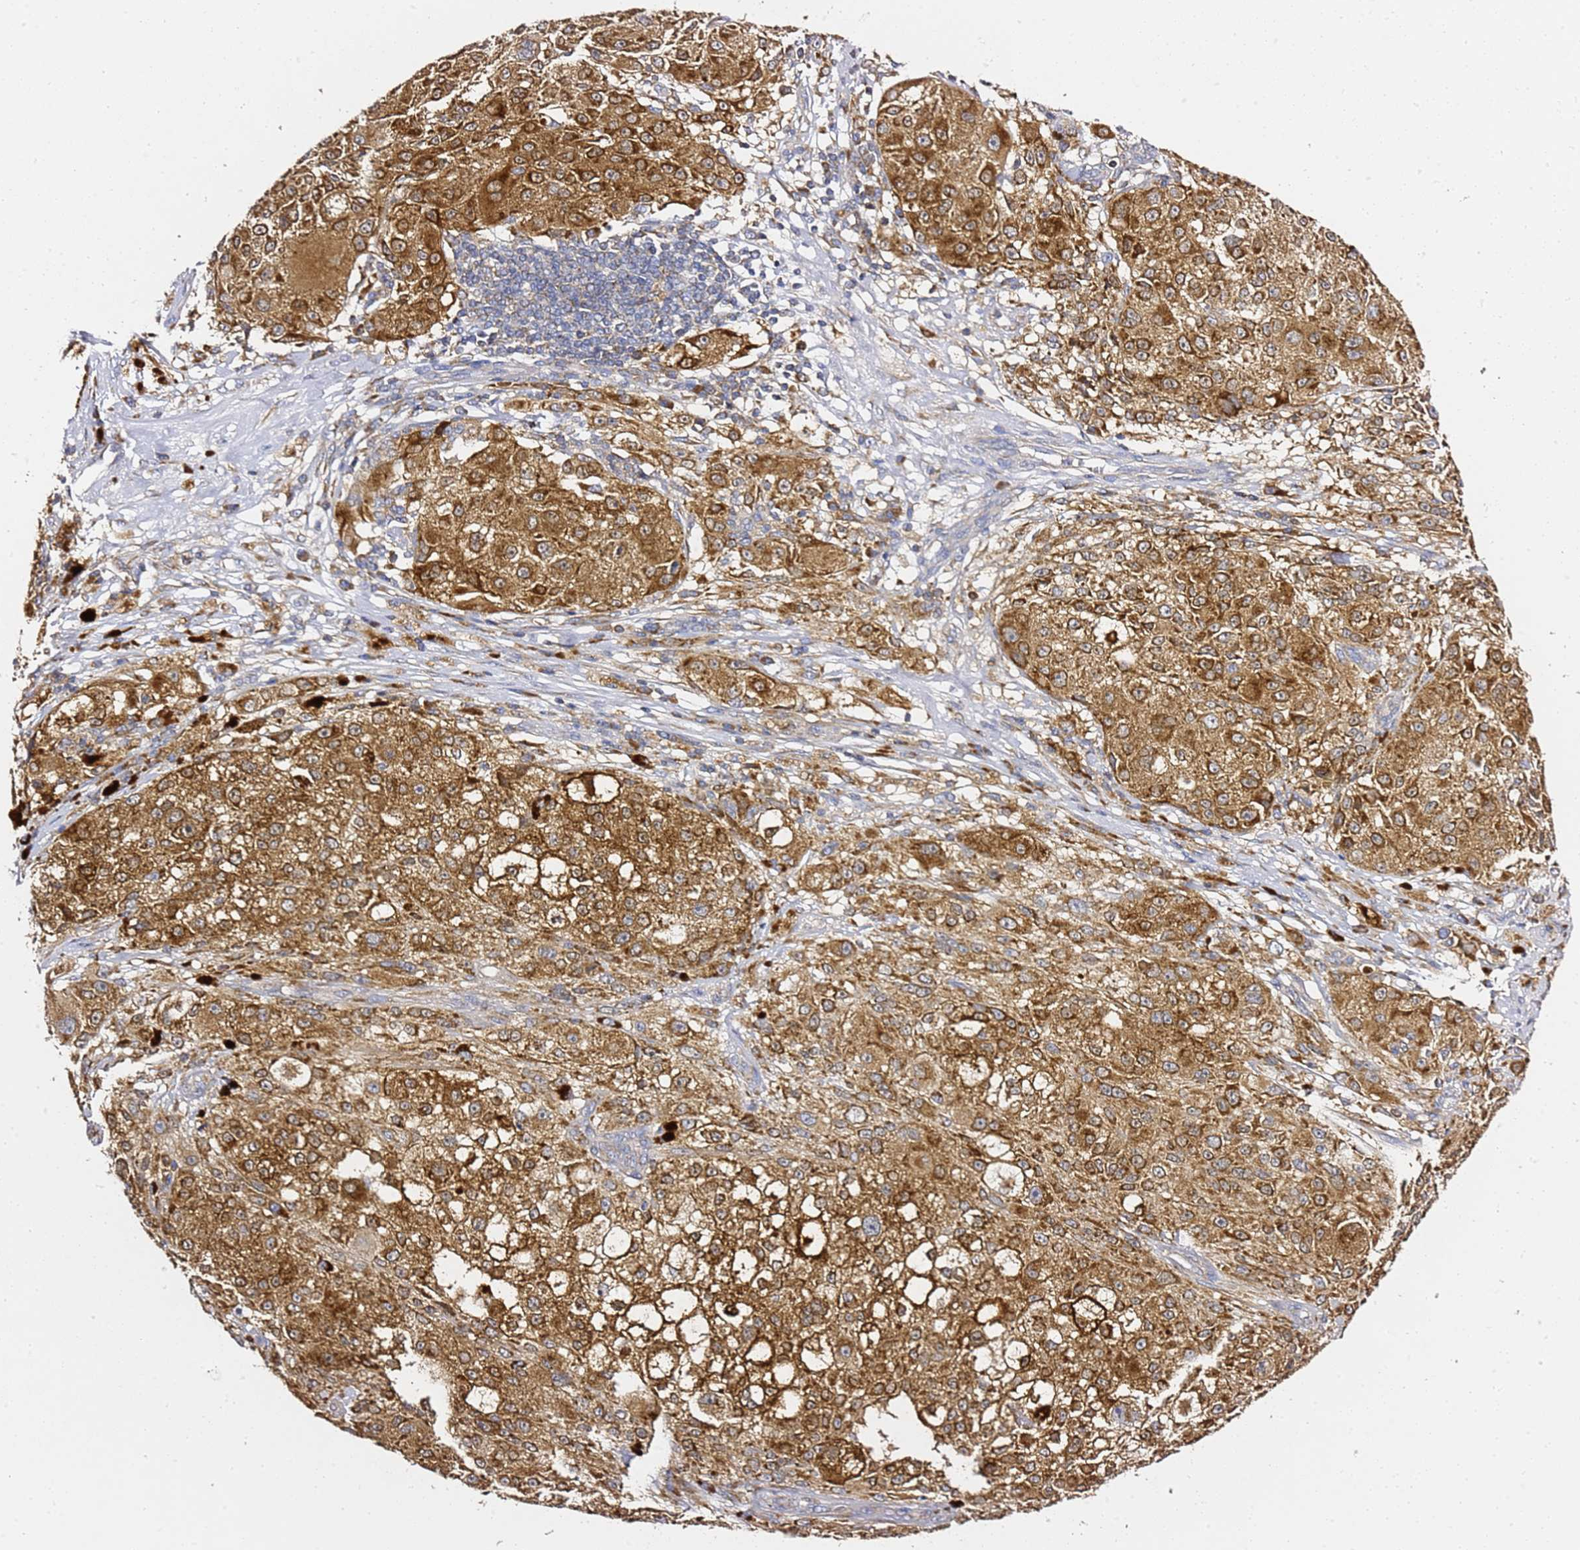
{"staining": {"intensity": "strong", "quantity": ">75%", "location": "cytoplasmic/membranous"}, "tissue": "melanoma", "cell_type": "Tumor cells", "image_type": "cancer", "snomed": [{"axis": "morphology", "description": "Necrosis, NOS"}, {"axis": "morphology", "description": "Malignant melanoma, NOS"}, {"axis": "topography", "description": "Skin"}], "caption": "DAB (3,3'-diaminobenzidine) immunohistochemical staining of human malignant melanoma displays strong cytoplasmic/membranous protein staining in about >75% of tumor cells. (DAB (3,3'-diaminobenzidine) IHC, brown staining for protein, blue staining for nuclei).", "gene": "C19orf12", "patient": {"sex": "female", "age": 87}}